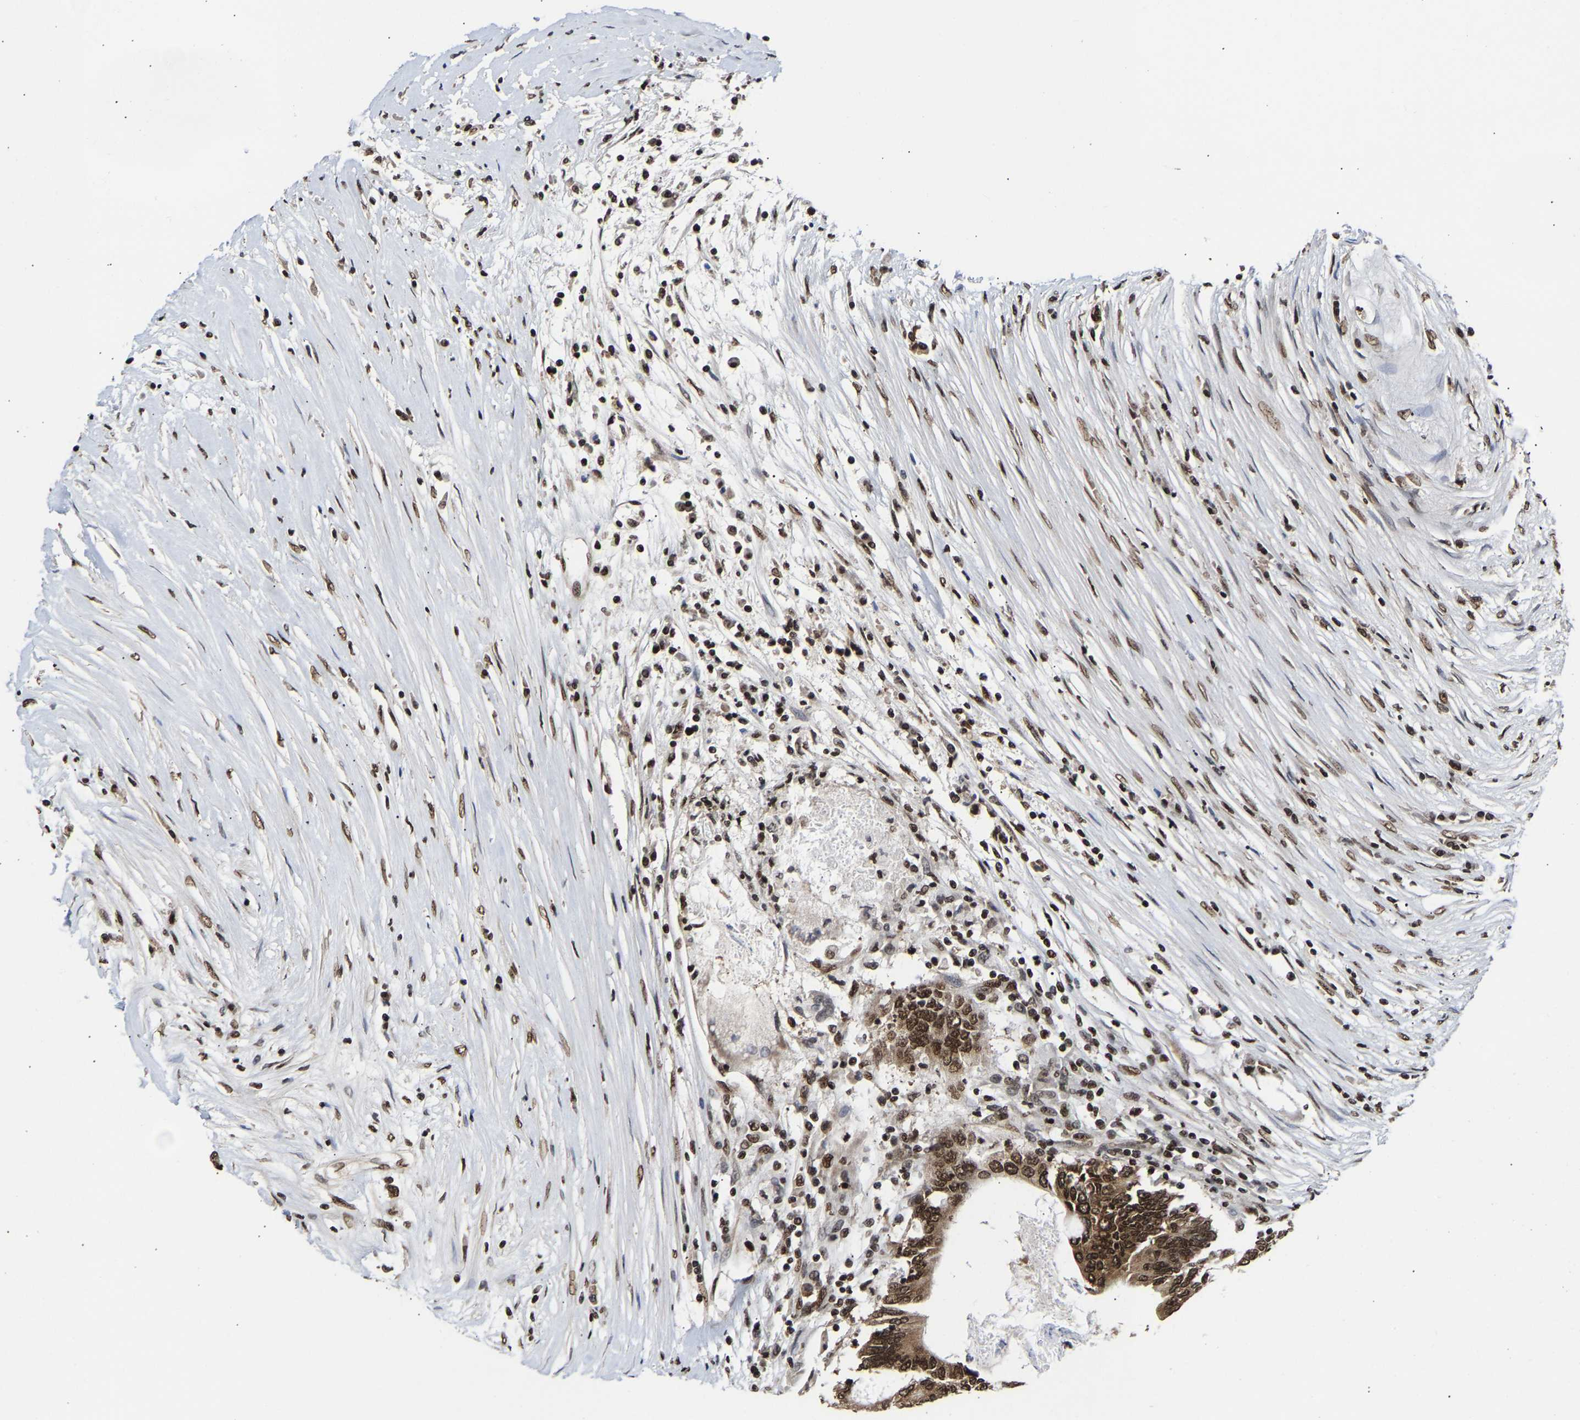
{"staining": {"intensity": "strong", "quantity": ">75%", "location": "cytoplasmic/membranous,nuclear"}, "tissue": "colorectal cancer", "cell_type": "Tumor cells", "image_type": "cancer", "snomed": [{"axis": "morphology", "description": "Adenocarcinoma, NOS"}, {"axis": "topography", "description": "Rectum"}], "caption": "Colorectal adenocarcinoma stained with a protein marker demonstrates strong staining in tumor cells.", "gene": "PSIP1", "patient": {"sex": "male", "age": 63}}